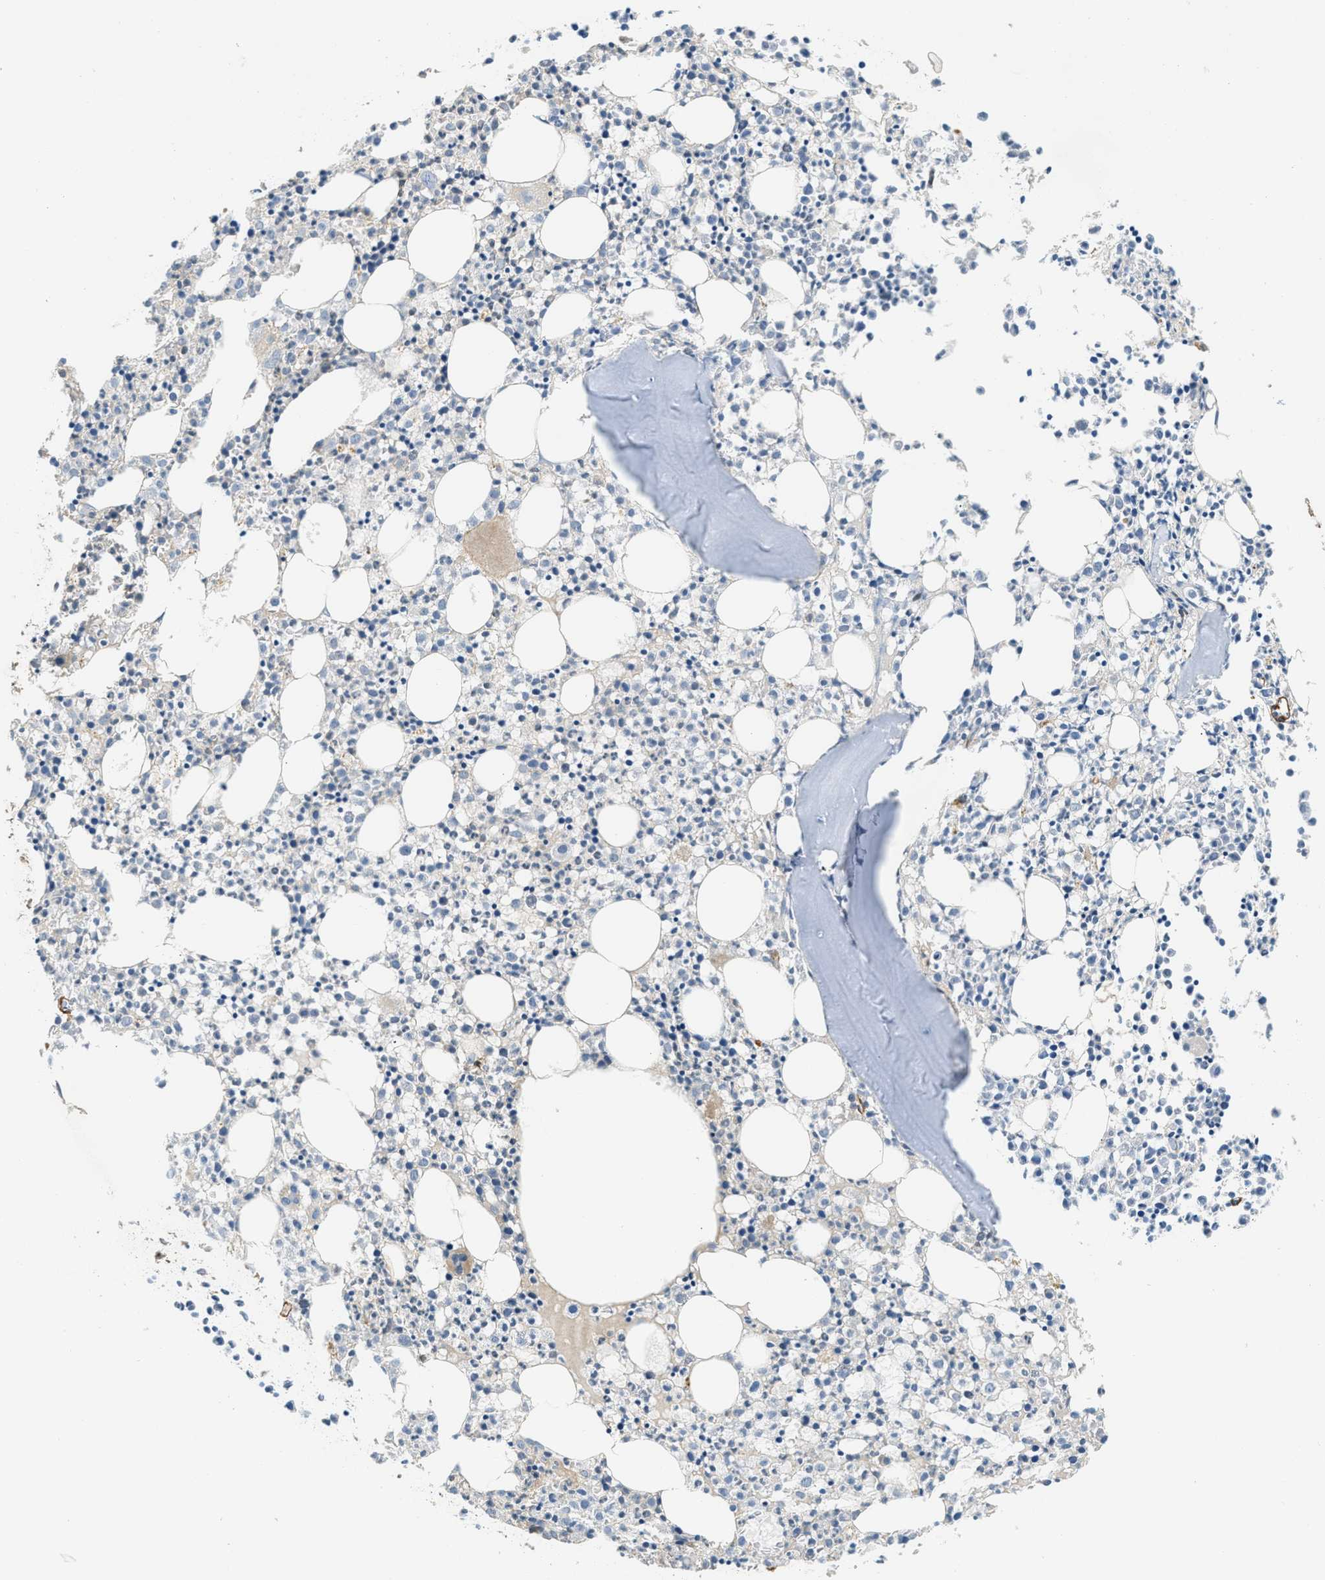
{"staining": {"intensity": "moderate", "quantity": "<25%", "location": "cytoplasmic/membranous"}, "tissue": "bone marrow", "cell_type": "Hematopoietic cells", "image_type": "normal", "snomed": [{"axis": "morphology", "description": "Normal tissue, NOS"}, {"axis": "morphology", "description": "Inflammation, NOS"}, {"axis": "topography", "description": "Bone marrow"}], "caption": "Immunohistochemistry (IHC) (DAB (3,3'-diaminobenzidine)) staining of benign human bone marrow shows moderate cytoplasmic/membranous protein expression in about <25% of hematopoietic cells. (DAB (3,3'-diaminobenzidine) IHC with brightfield microscopy, high magnification).", "gene": "EDNRA", "patient": {"sex": "male", "age": 25}}